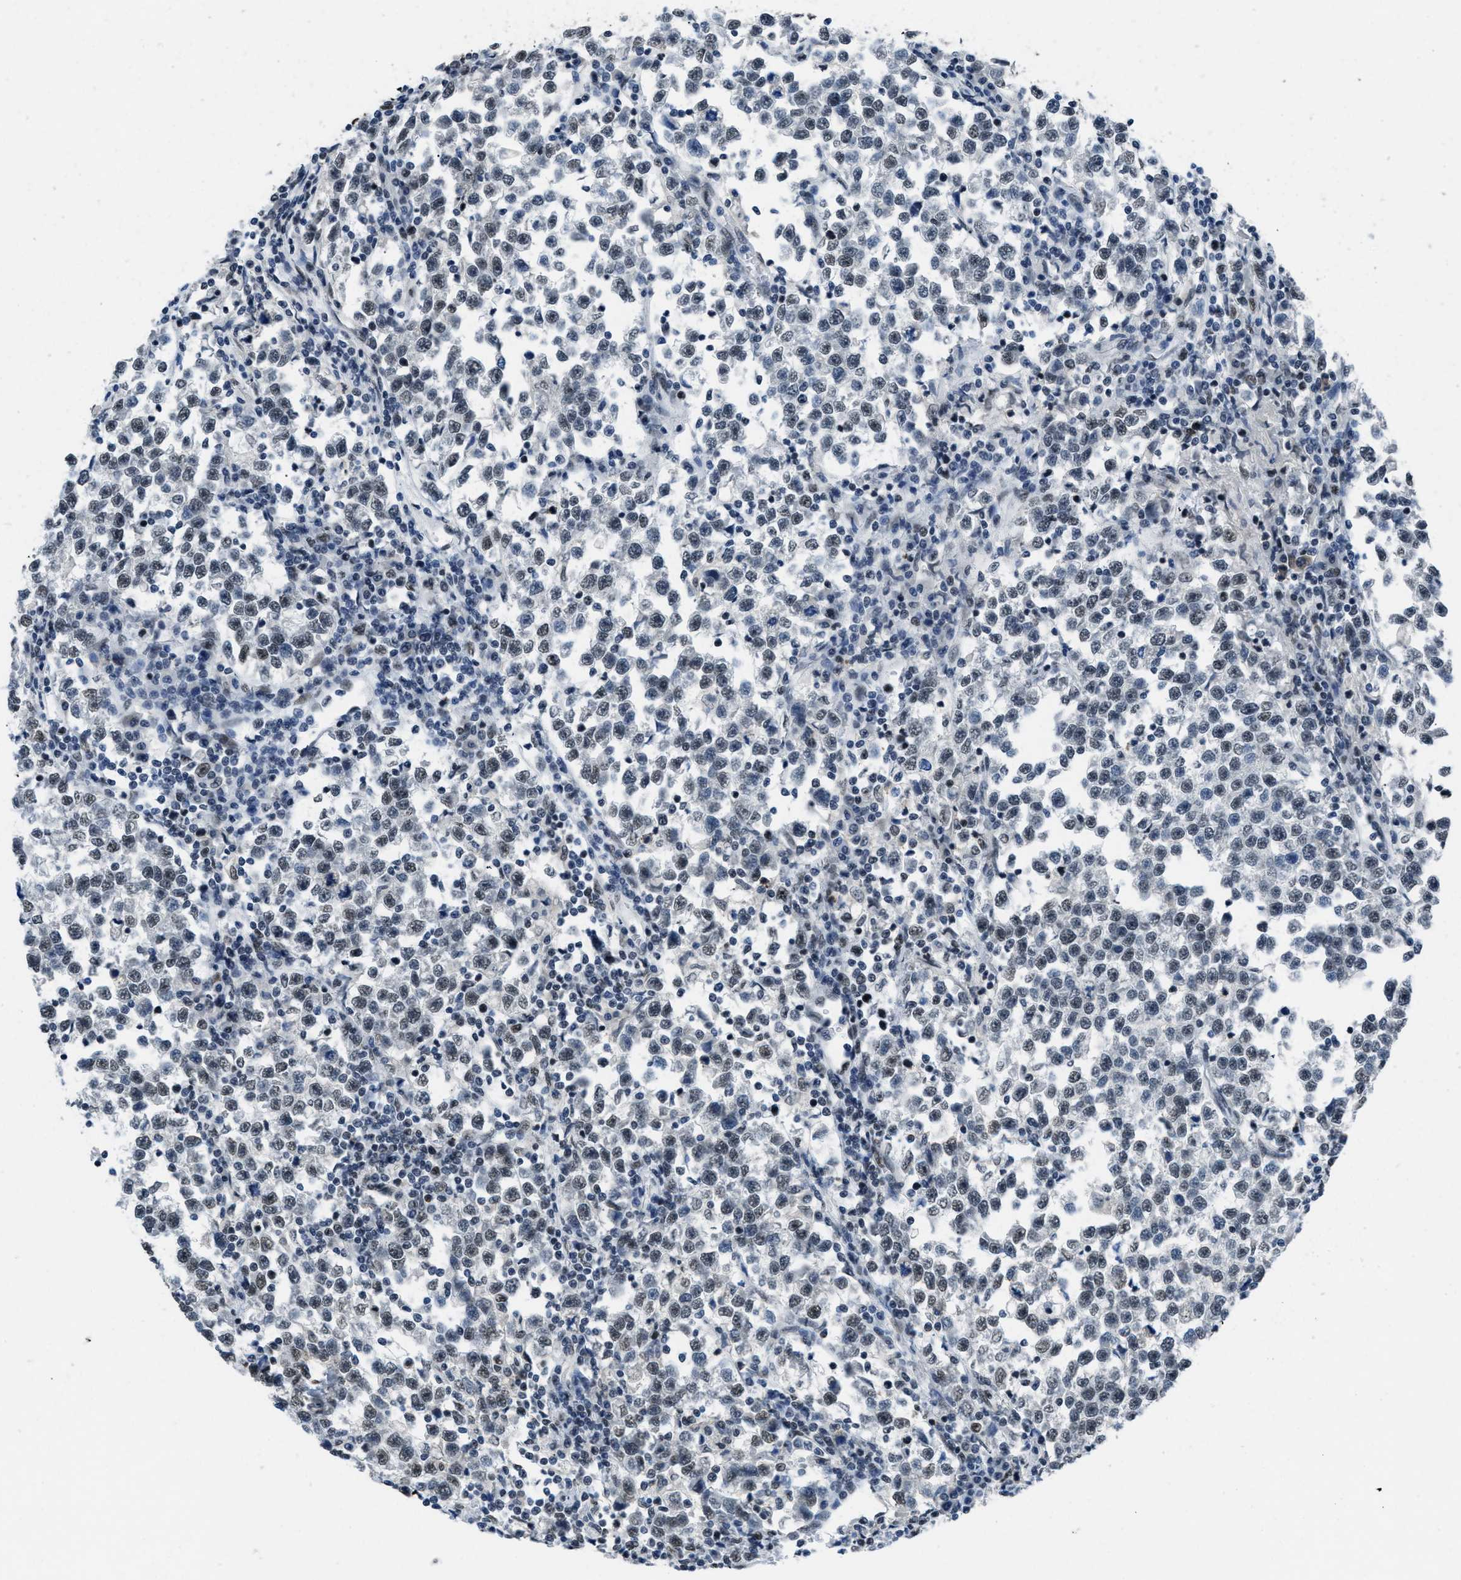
{"staining": {"intensity": "weak", "quantity": ">75%", "location": "nuclear"}, "tissue": "testis cancer", "cell_type": "Tumor cells", "image_type": "cancer", "snomed": [{"axis": "morphology", "description": "Normal tissue, NOS"}, {"axis": "morphology", "description": "Seminoma, NOS"}, {"axis": "topography", "description": "Testis"}], "caption": "Tumor cells exhibit weak nuclear positivity in approximately >75% of cells in testis cancer.", "gene": "GATAD2B", "patient": {"sex": "male", "age": 43}}